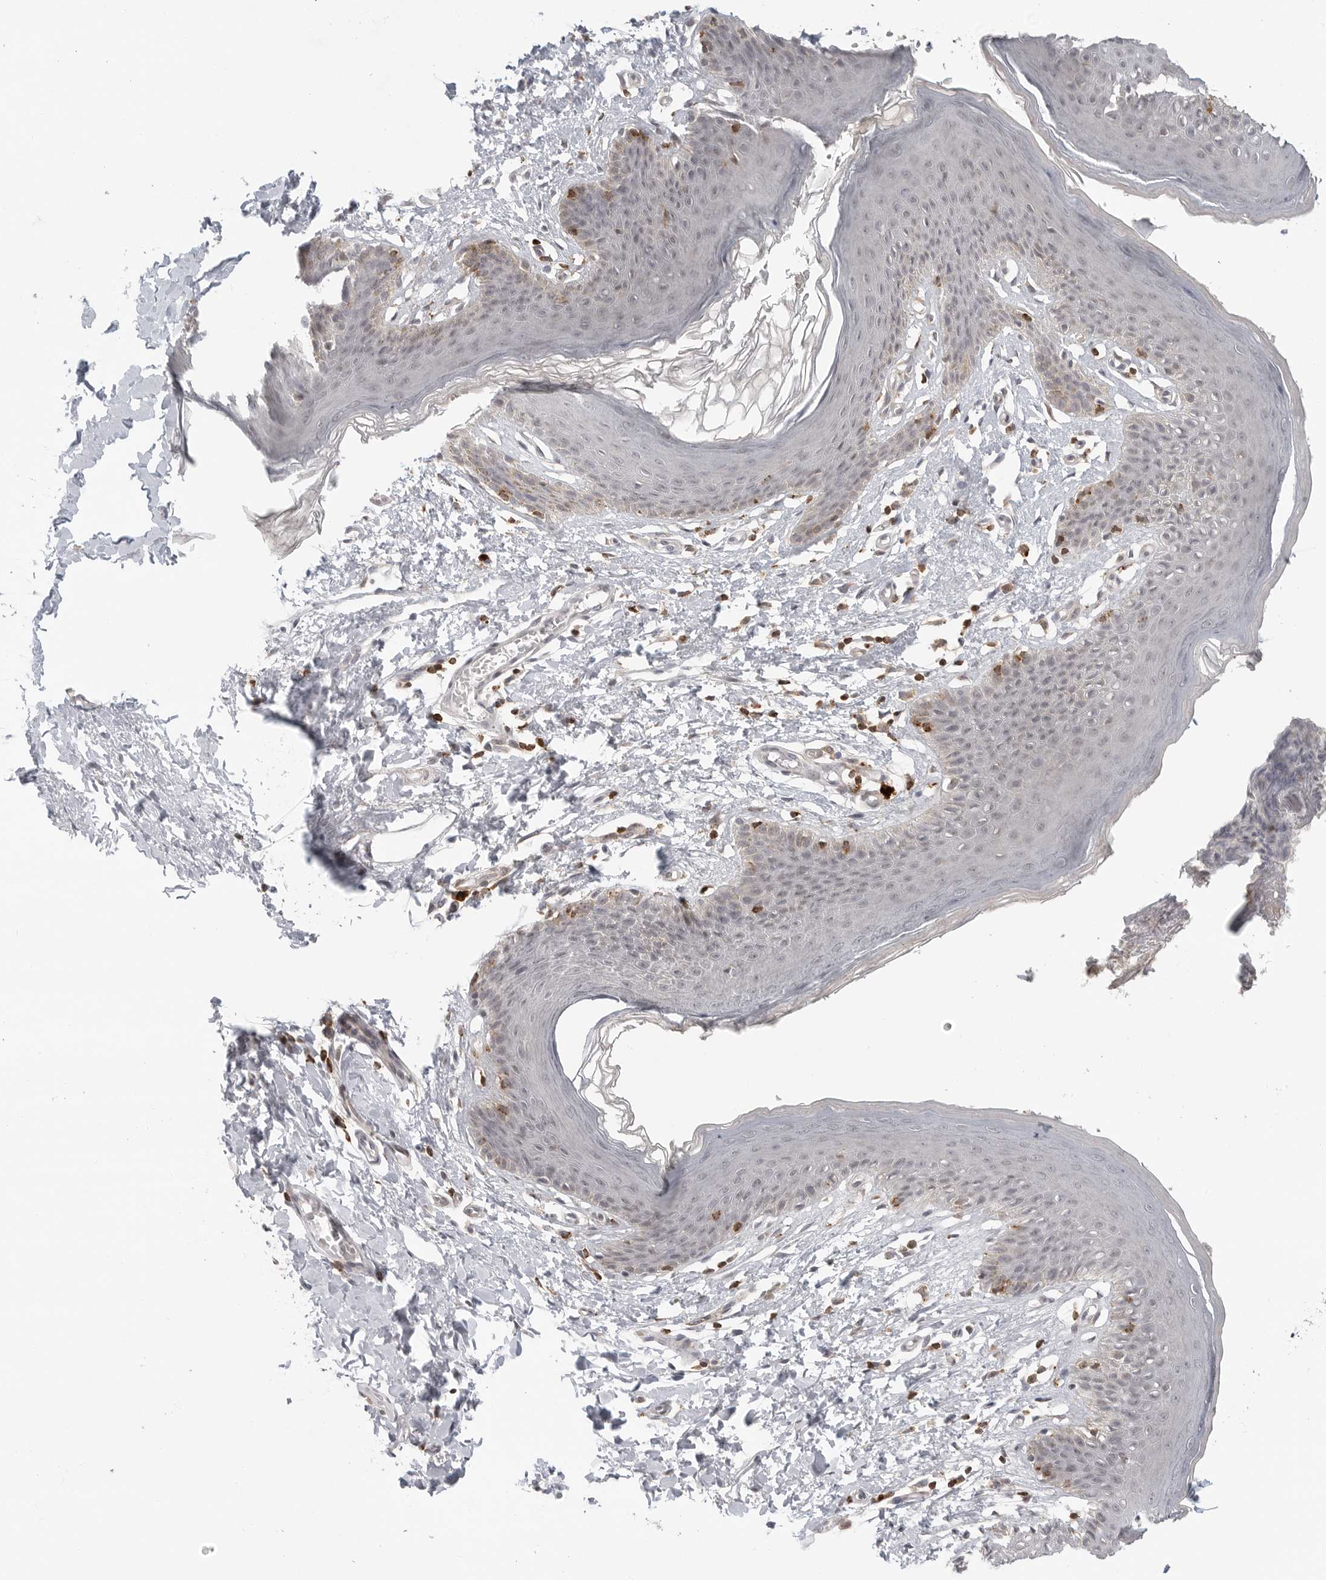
{"staining": {"intensity": "negative", "quantity": "none", "location": "none"}, "tissue": "skin", "cell_type": "Epidermal cells", "image_type": "normal", "snomed": [{"axis": "morphology", "description": "Normal tissue, NOS"}, {"axis": "topography", "description": "Vulva"}], "caption": "This photomicrograph is of normal skin stained with IHC to label a protein in brown with the nuclei are counter-stained blue. There is no expression in epidermal cells.", "gene": "SH3KBP1", "patient": {"sex": "female", "age": 66}}